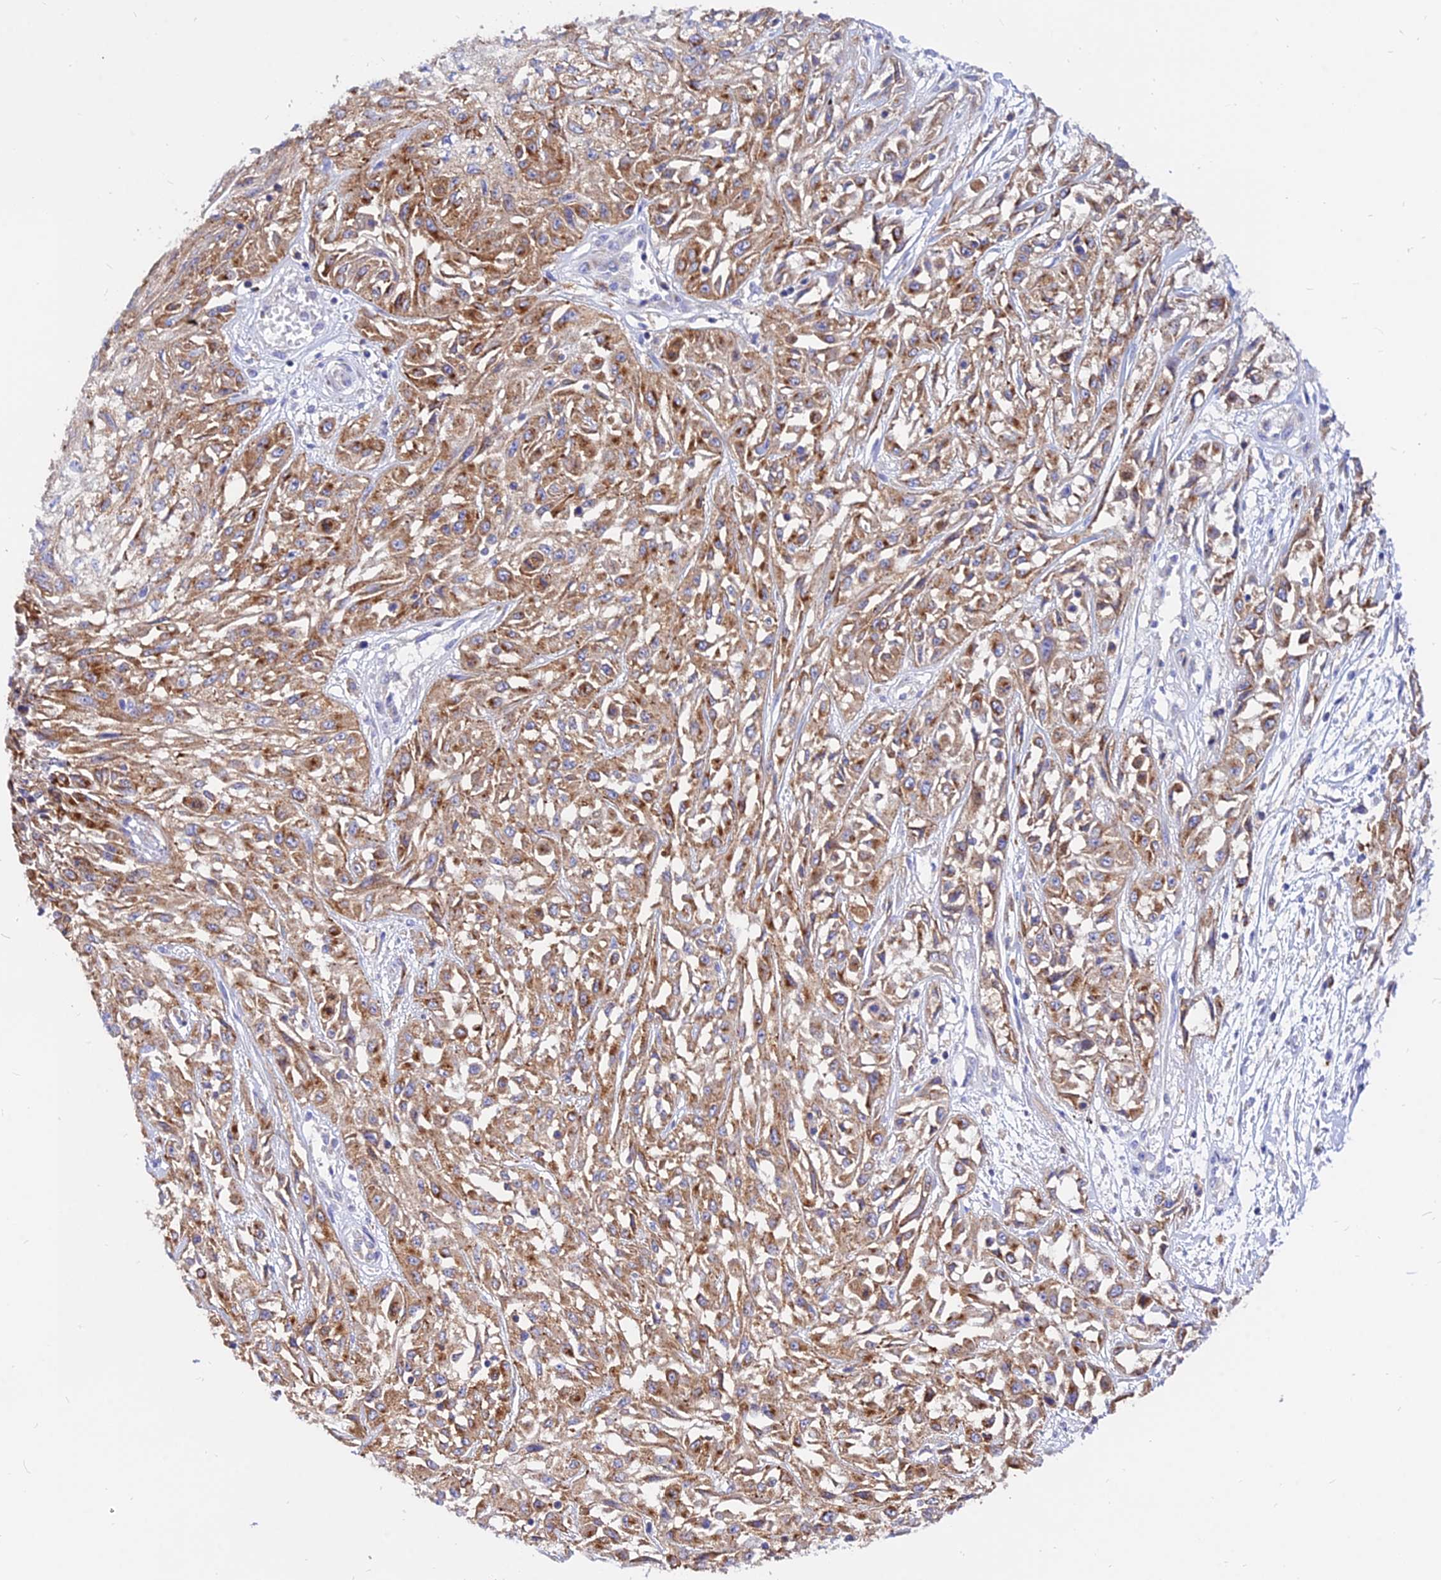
{"staining": {"intensity": "moderate", "quantity": ">75%", "location": "cytoplasmic/membranous"}, "tissue": "skin cancer", "cell_type": "Tumor cells", "image_type": "cancer", "snomed": [{"axis": "morphology", "description": "Squamous cell carcinoma, NOS"}, {"axis": "morphology", "description": "Squamous cell carcinoma, metastatic, NOS"}, {"axis": "topography", "description": "Skin"}, {"axis": "topography", "description": "Lymph node"}], "caption": "Tumor cells reveal moderate cytoplasmic/membranous expression in about >75% of cells in skin cancer (squamous cell carcinoma). The protein is stained brown, and the nuclei are stained in blue (DAB (3,3'-diaminobenzidine) IHC with brightfield microscopy, high magnification).", "gene": "AGTRAP", "patient": {"sex": "male", "age": 75}}